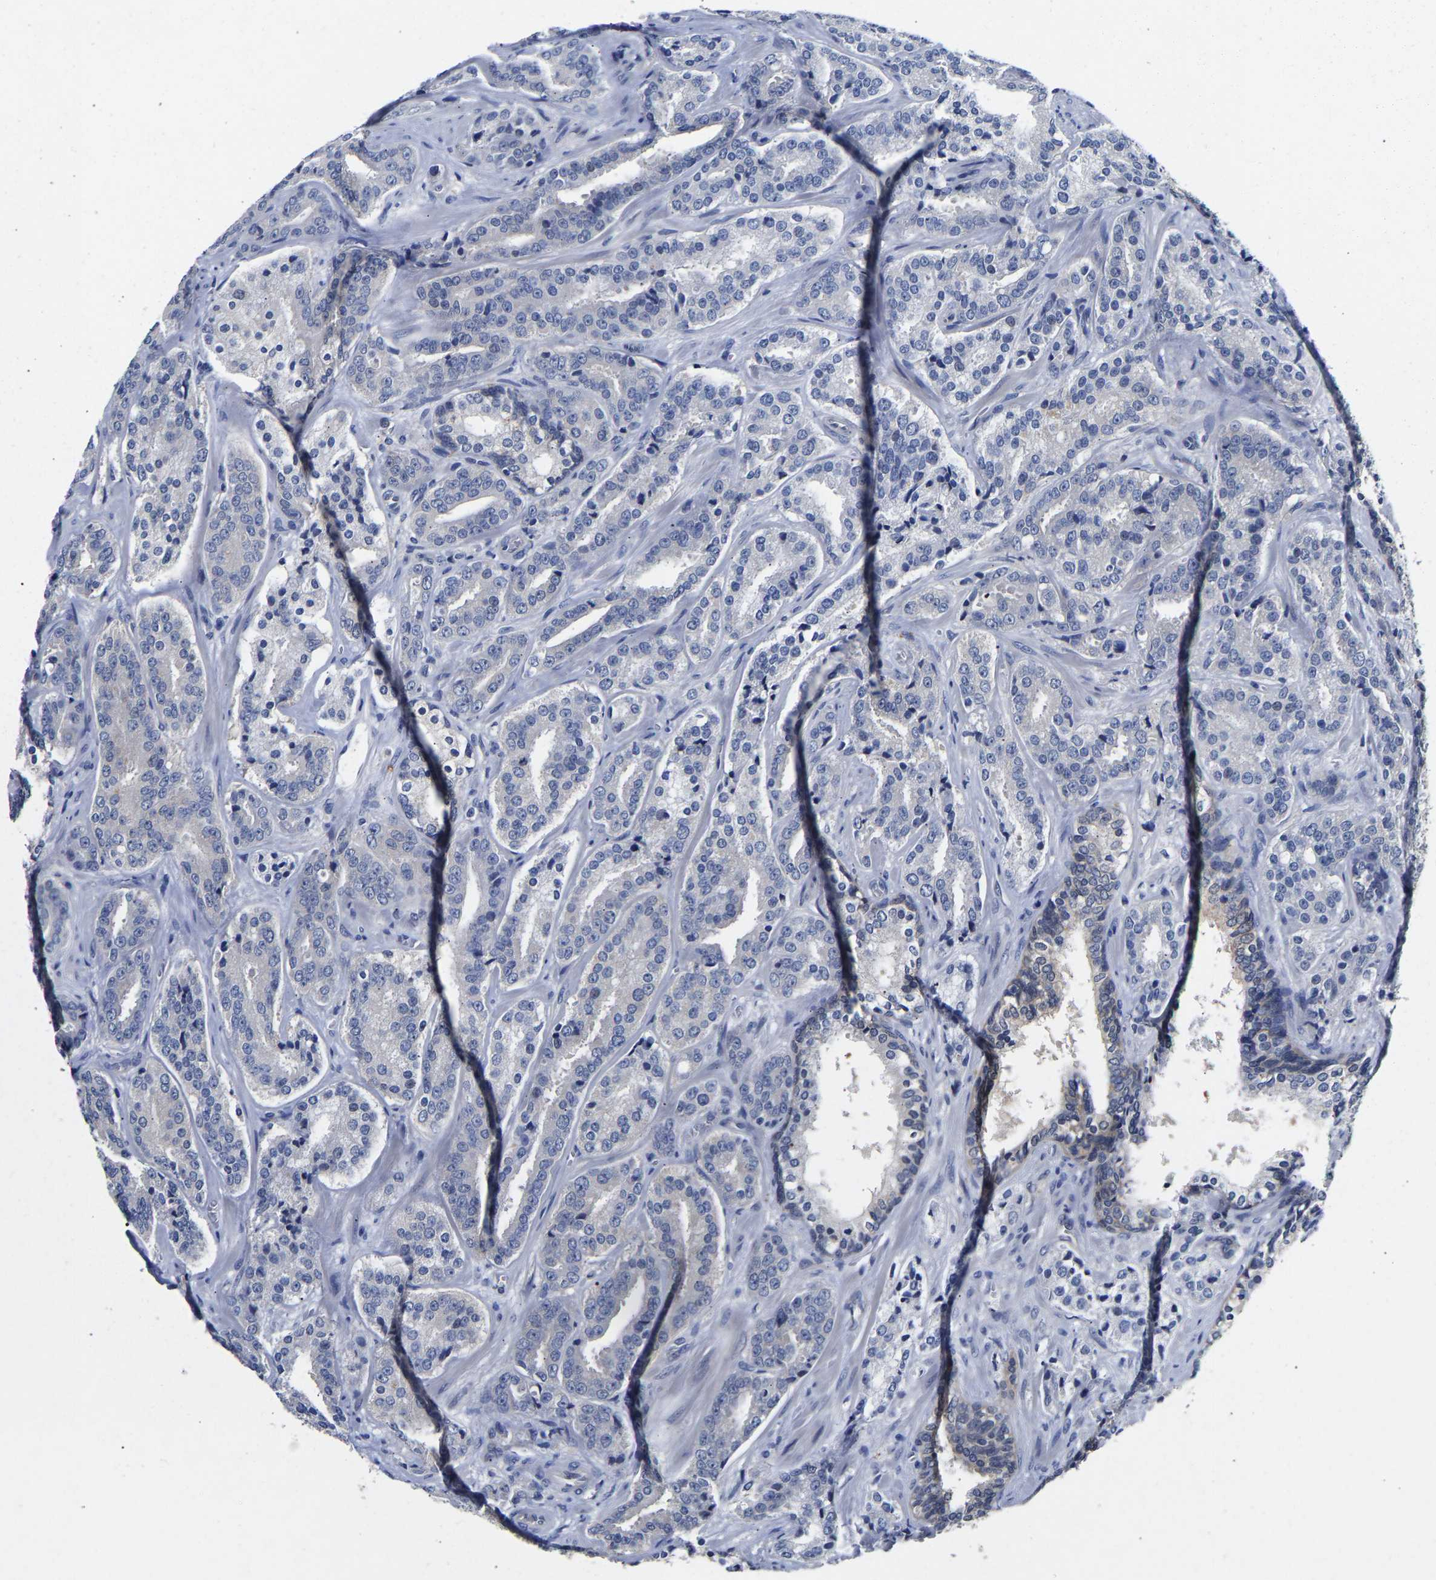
{"staining": {"intensity": "negative", "quantity": "none", "location": "none"}, "tissue": "prostate cancer", "cell_type": "Tumor cells", "image_type": "cancer", "snomed": [{"axis": "morphology", "description": "Adenocarcinoma, High grade"}, {"axis": "topography", "description": "Prostate"}], "caption": "High magnification brightfield microscopy of prostate adenocarcinoma (high-grade) stained with DAB (brown) and counterstained with hematoxylin (blue): tumor cells show no significant expression.", "gene": "CCDC6", "patient": {"sex": "male", "age": 60}}